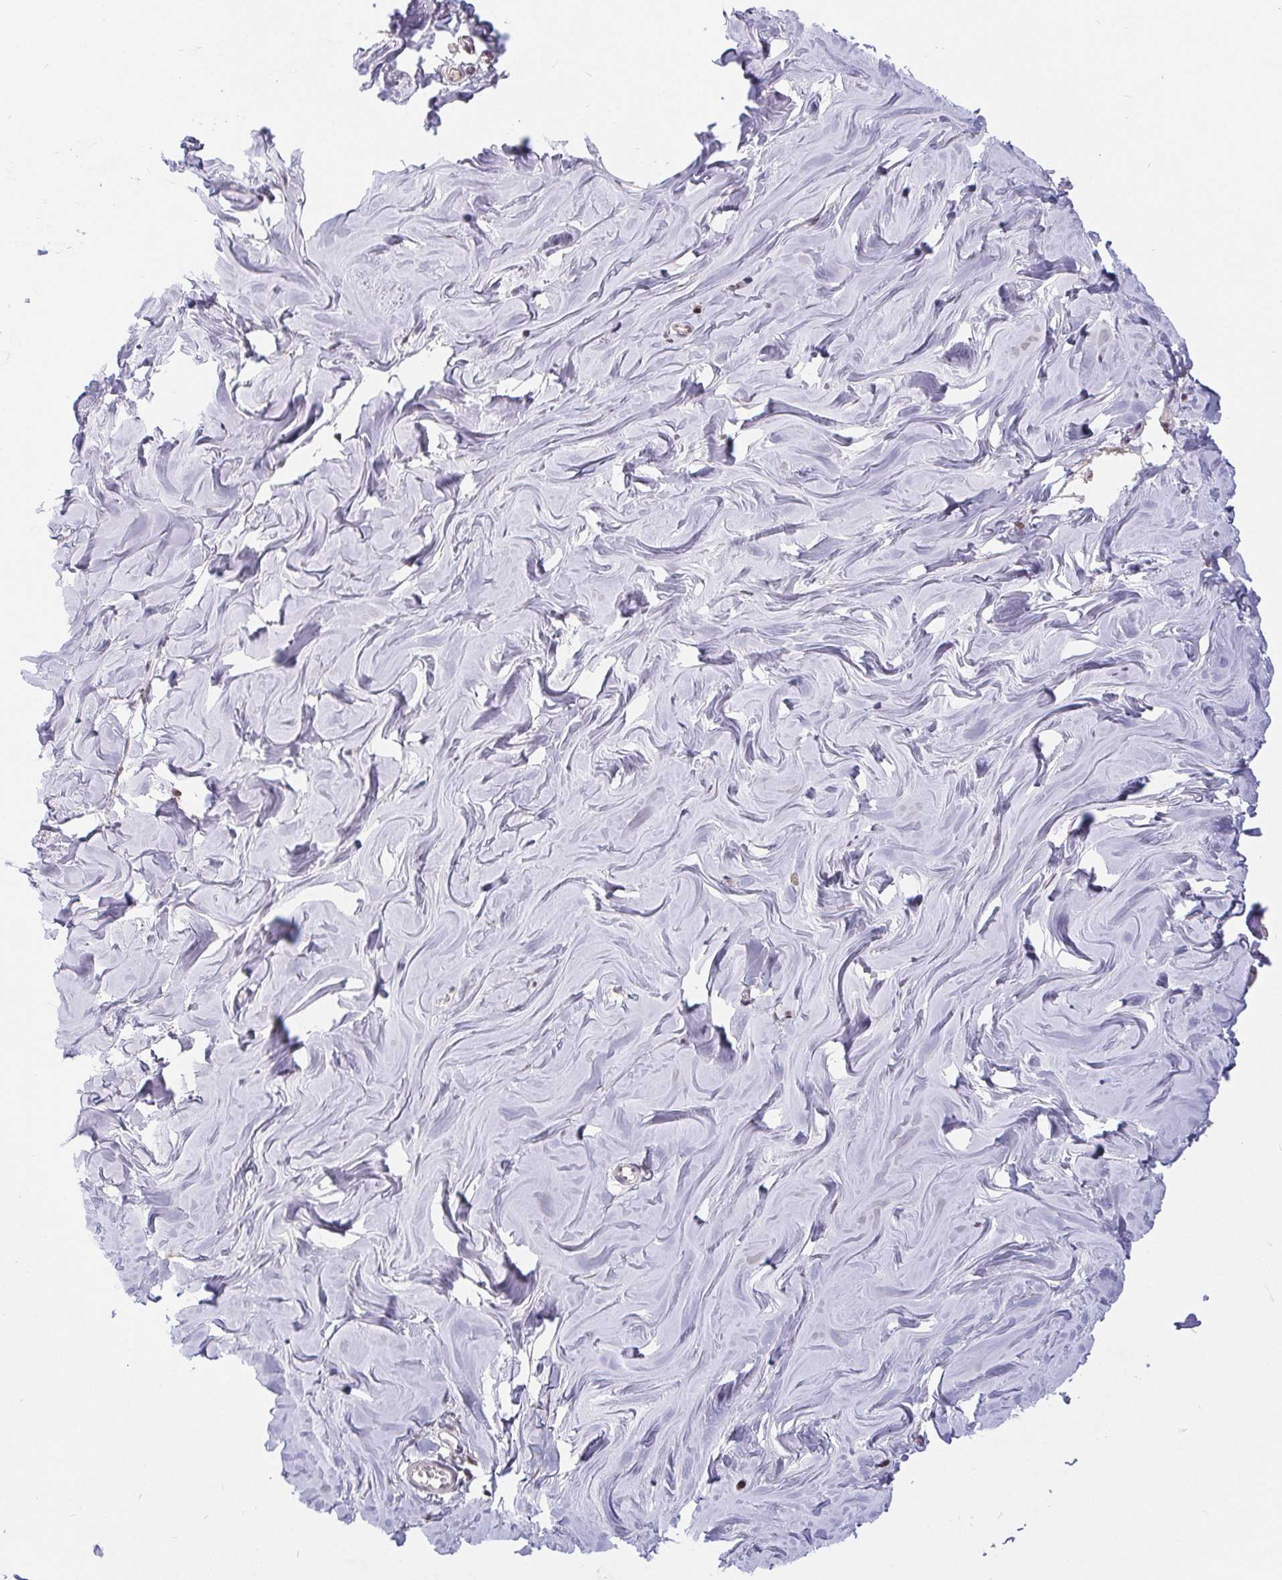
{"staining": {"intensity": "negative", "quantity": "none", "location": "none"}, "tissue": "breast", "cell_type": "Adipocytes", "image_type": "normal", "snomed": [{"axis": "morphology", "description": "Normal tissue, NOS"}, {"axis": "topography", "description": "Breast"}], "caption": "Immunohistochemistry (IHC) micrograph of unremarkable human breast stained for a protein (brown), which shows no expression in adipocytes. (DAB IHC visualized using brightfield microscopy, high magnification).", "gene": "POU2F1", "patient": {"sex": "female", "age": 27}}